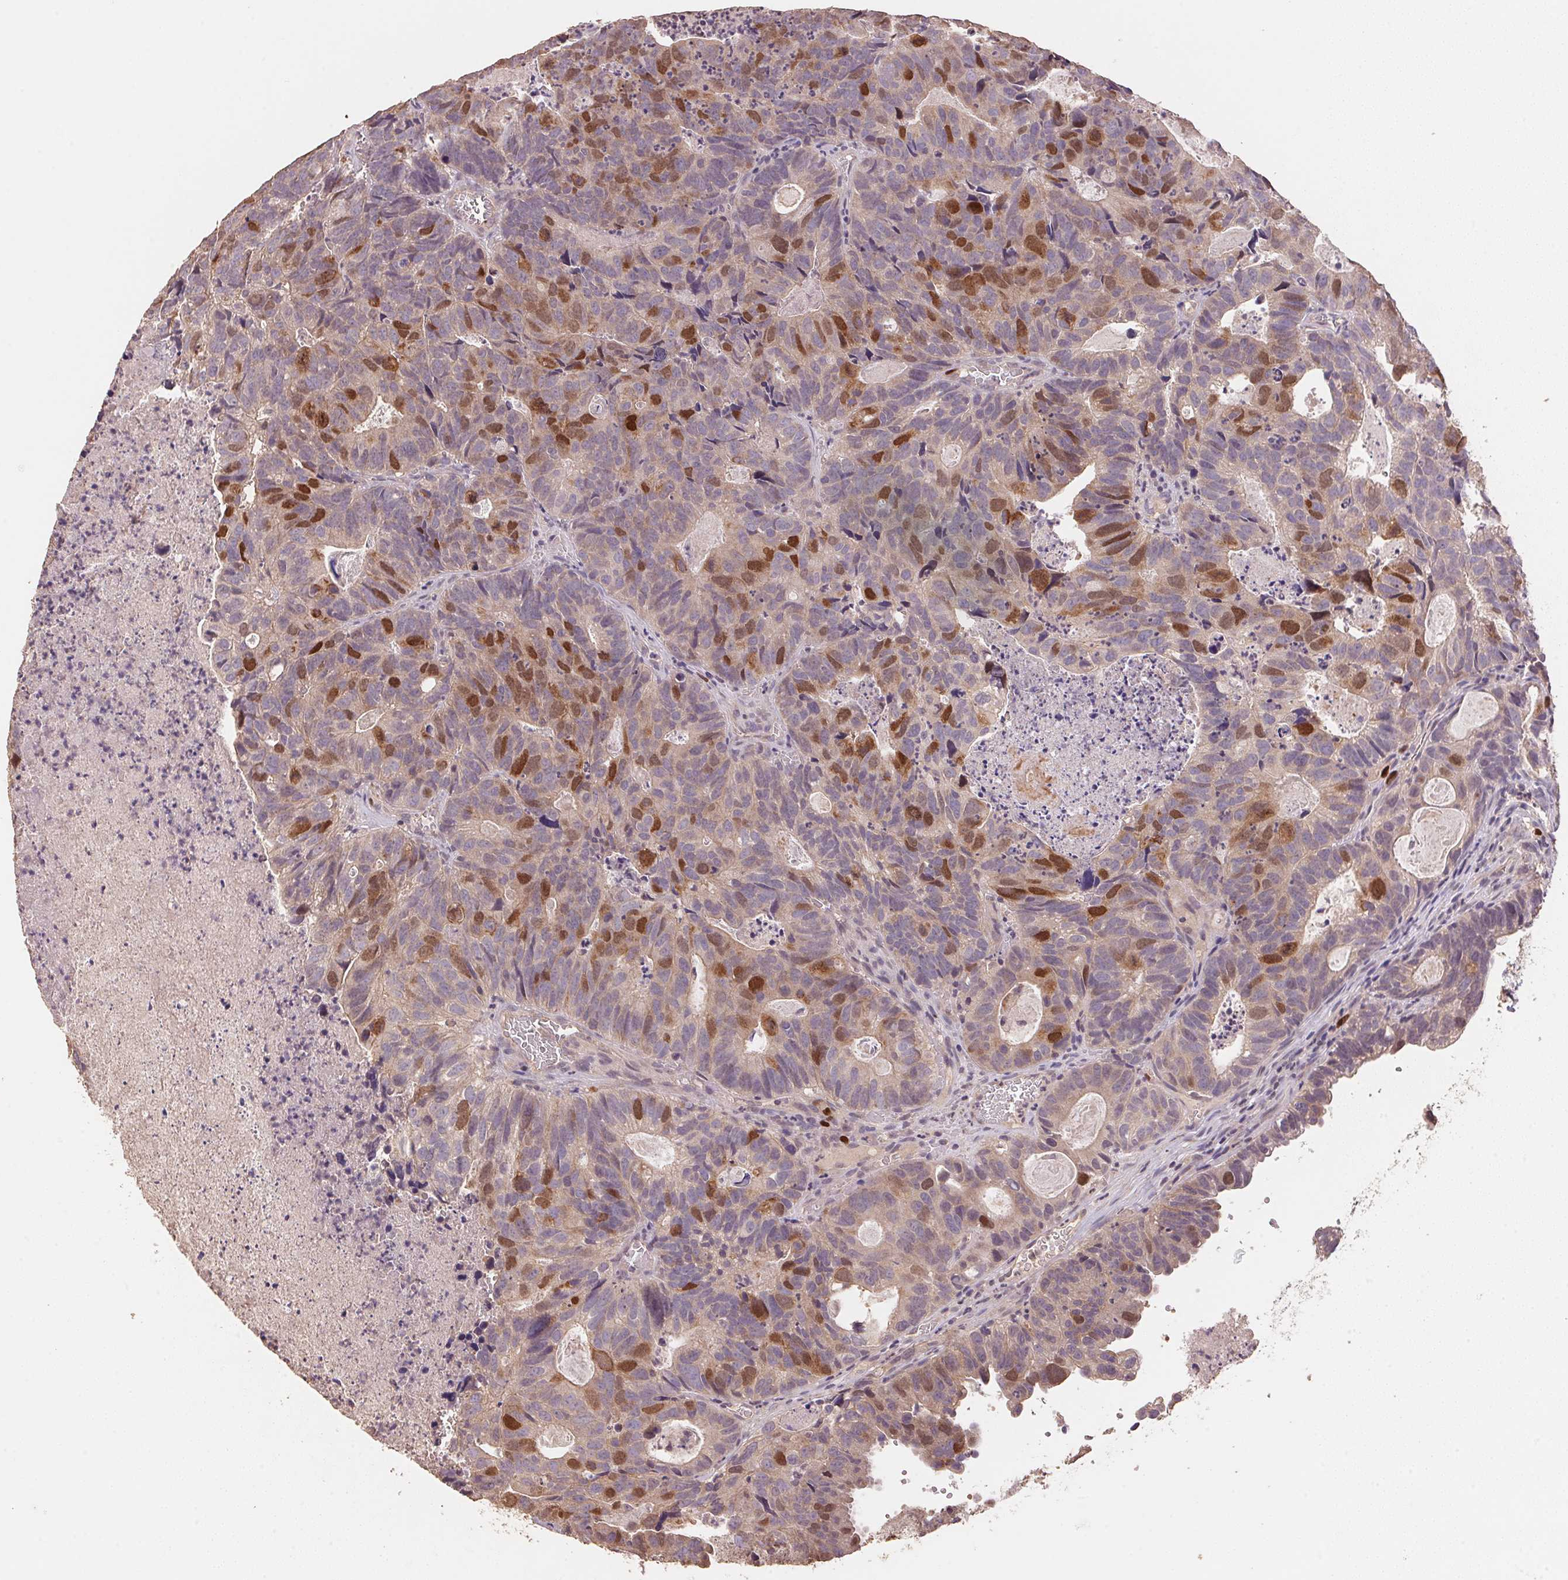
{"staining": {"intensity": "strong", "quantity": "<25%", "location": "nuclear"}, "tissue": "head and neck cancer", "cell_type": "Tumor cells", "image_type": "cancer", "snomed": [{"axis": "morphology", "description": "Adenocarcinoma, NOS"}, {"axis": "topography", "description": "Head-Neck"}], "caption": "Human head and neck cancer (adenocarcinoma) stained with a protein marker displays strong staining in tumor cells.", "gene": "CENPF", "patient": {"sex": "male", "age": 62}}